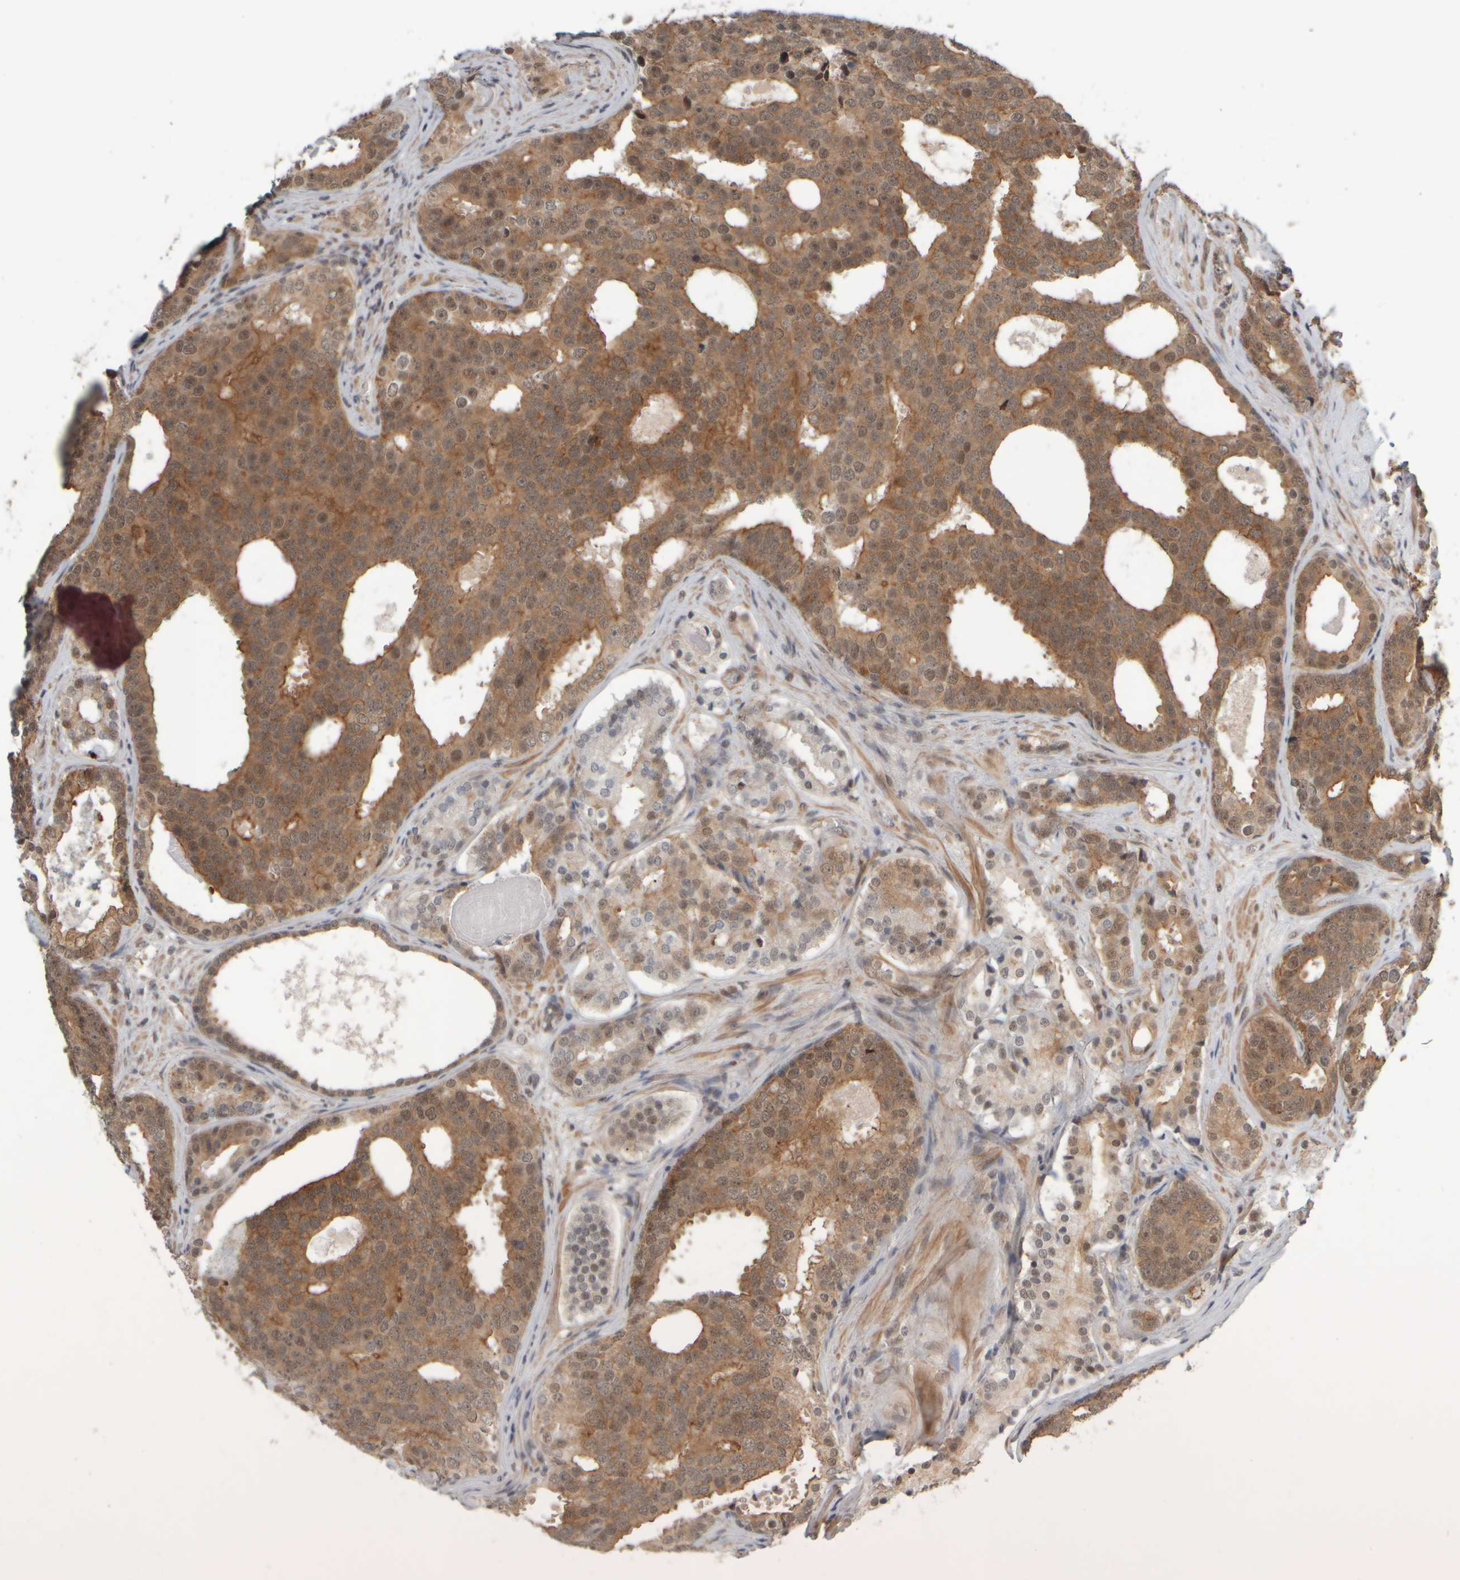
{"staining": {"intensity": "moderate", "quantity": ">75%", "location": "cytoplasmic/membranous"}, "tissue": "prostate cancer", "cell_type": "Tumor cells", "image_type": "cancer", "snomed": [{"axis": "morphology", "description": "Adenocarcinoma, High grade"}, {"axis": "topography", "description": "Prostate"}], "caption": "A brown stain labels moderate cytoplasmic/membranous staining of a protein in human prostate cancer (high-grade adenocarcinoma) tumor cells.", "gene": "SYNRG", "patient": {"sex": "male", "age": 60}}